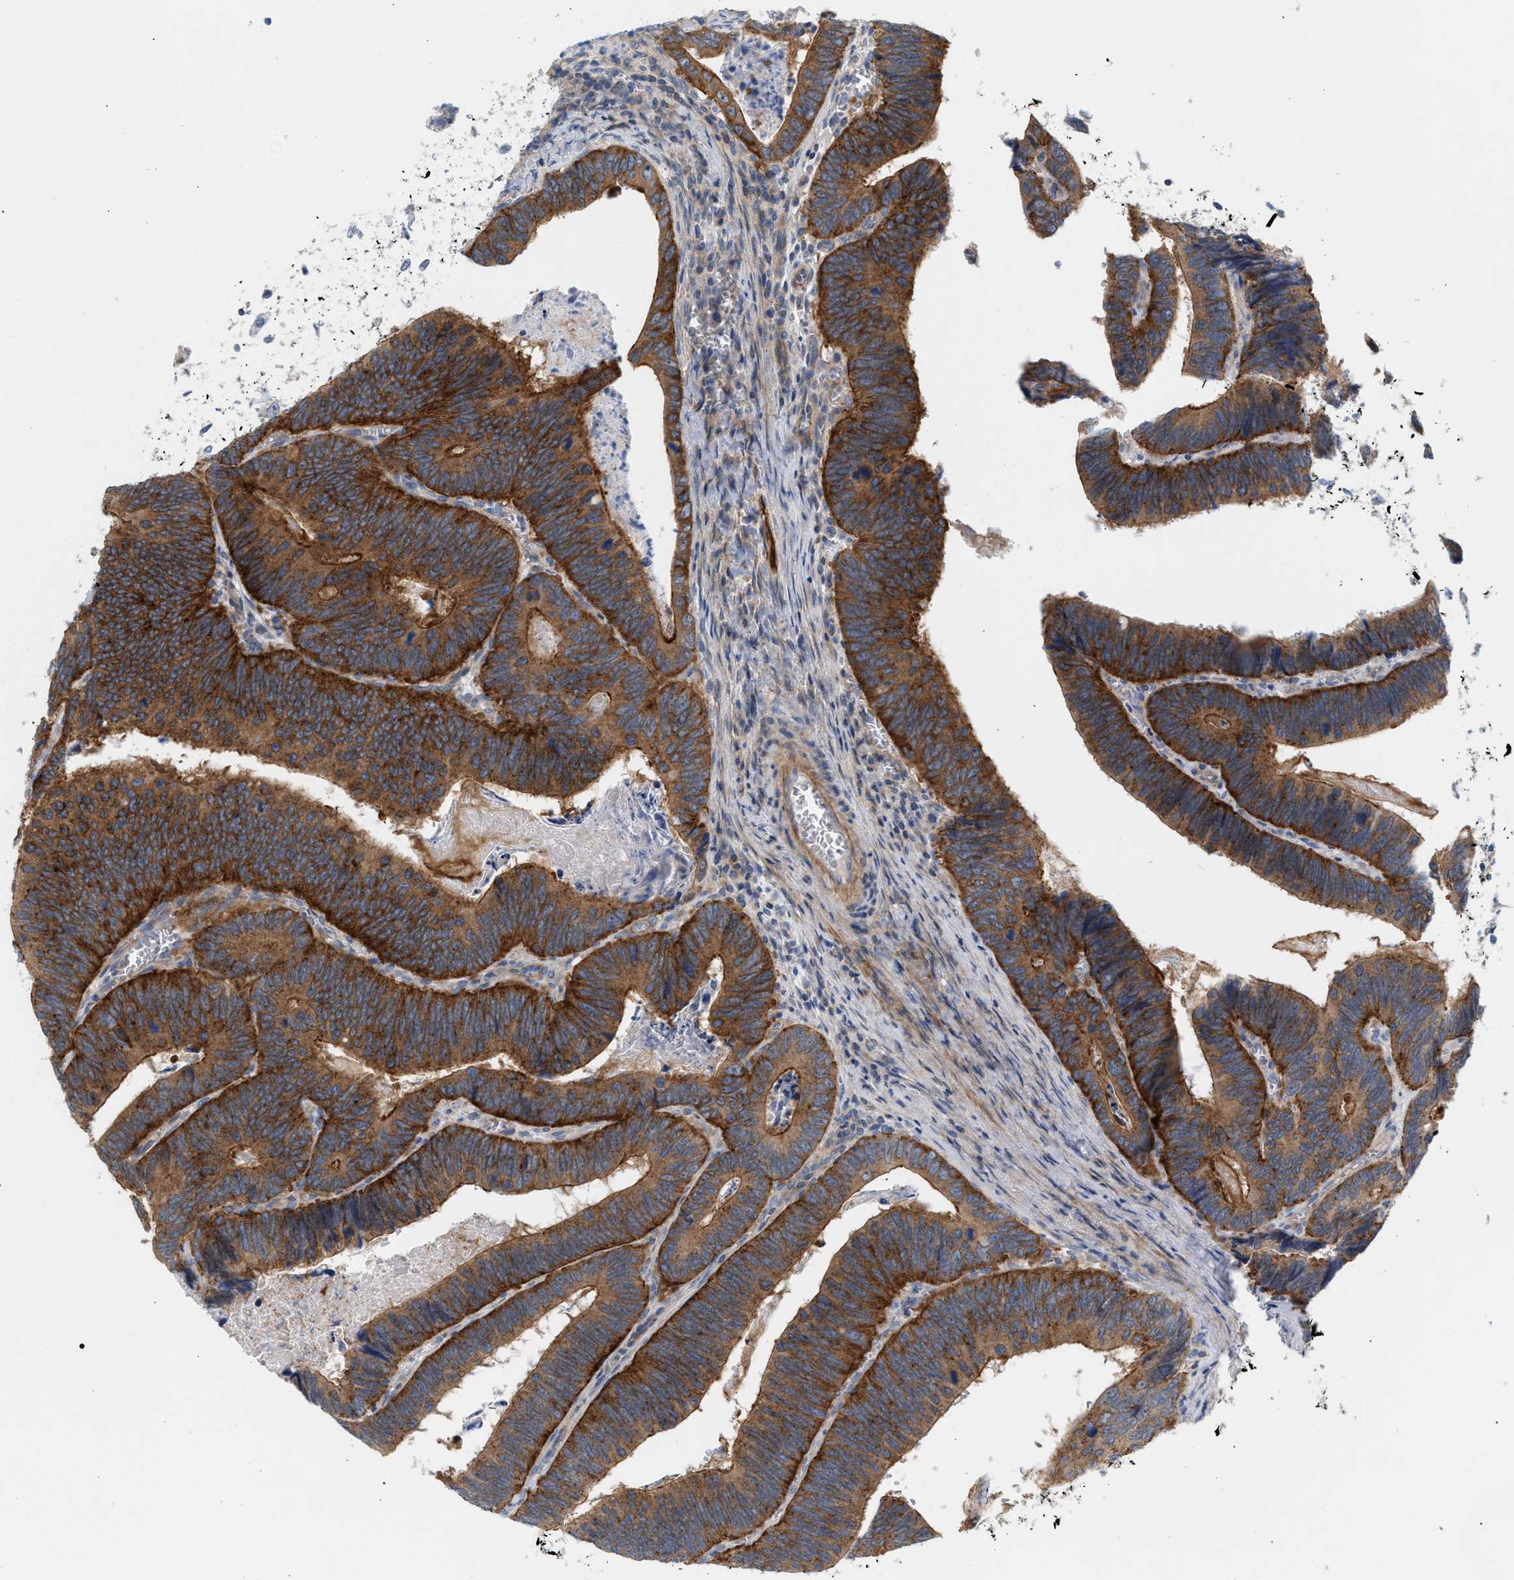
{"staining": {"intensity": "strong", "quantity": ">75%", "location": "cytoplasmic/membranous"}, "tissue": "colorectal cancer", "cell_type": "Tumor cells", "image_type": "cancer", "snomed": [{"axis": "morphology", "description": "Inflammation, NOS"}, {"axis": "morphology", "description": "Adenocarcinoma, NOS"}, {"axis": "topography", "description": "Colon"}], "caption": "DAB immunohistochemical staining of human colorectal adenocarcinoma demonstrates strong cytoplasmic/membranous protein expression in approximately >75% of tumor cells. The staining is performed using DAB brown chromogen to label protein expression. The nuclei are counter-stained blue using hematoxylin.", "gene": "LRCH1", "patient": {"sex": "male", "age": 72}}